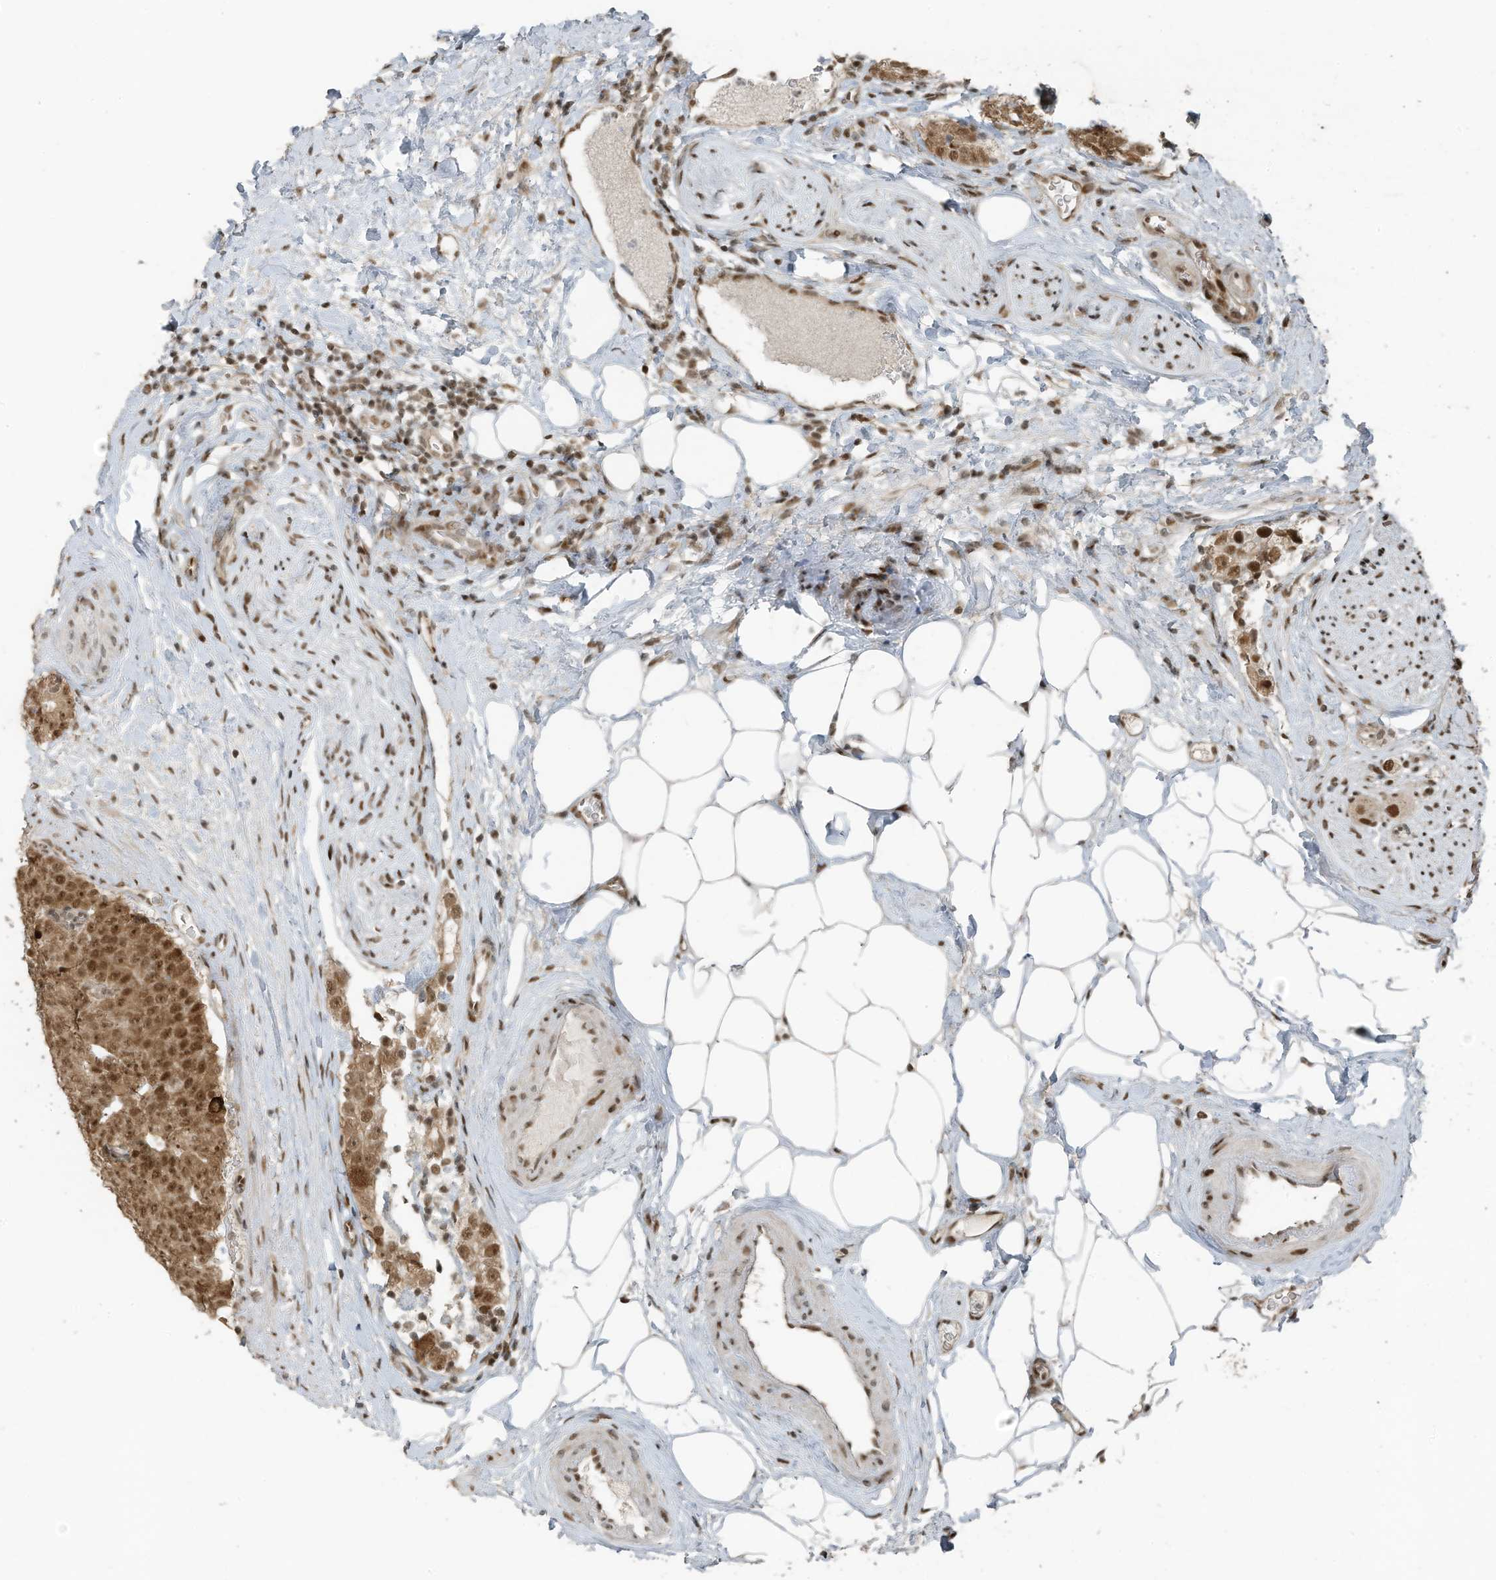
{"staining": {"intensity": "moderate", "quantity": ">75%", "location": "cytoplasmic/membranous,nuclear"}, "tissue": "prostate cancer", "cell_type": "Tumor cells", "image_type": "cancer", "snomed": [{"axis": "morphology", "description": "Adenocarcinoma, High grade"}, {"axis": "topography", "description": "Prostate"}], "caption": "A high-resolution histopathology image shows immunohistochemistry staining of prostate adenocarcinoma (high-grade), which exhibits moderate cytoplasmic/membranous and nuclear staining in about >75% of tumor cells. (brown staining indicates protein expression, while blue staining denotes nuclei).", "gene": "PCNP", "patient": {"sex": "male", "age": 56}}